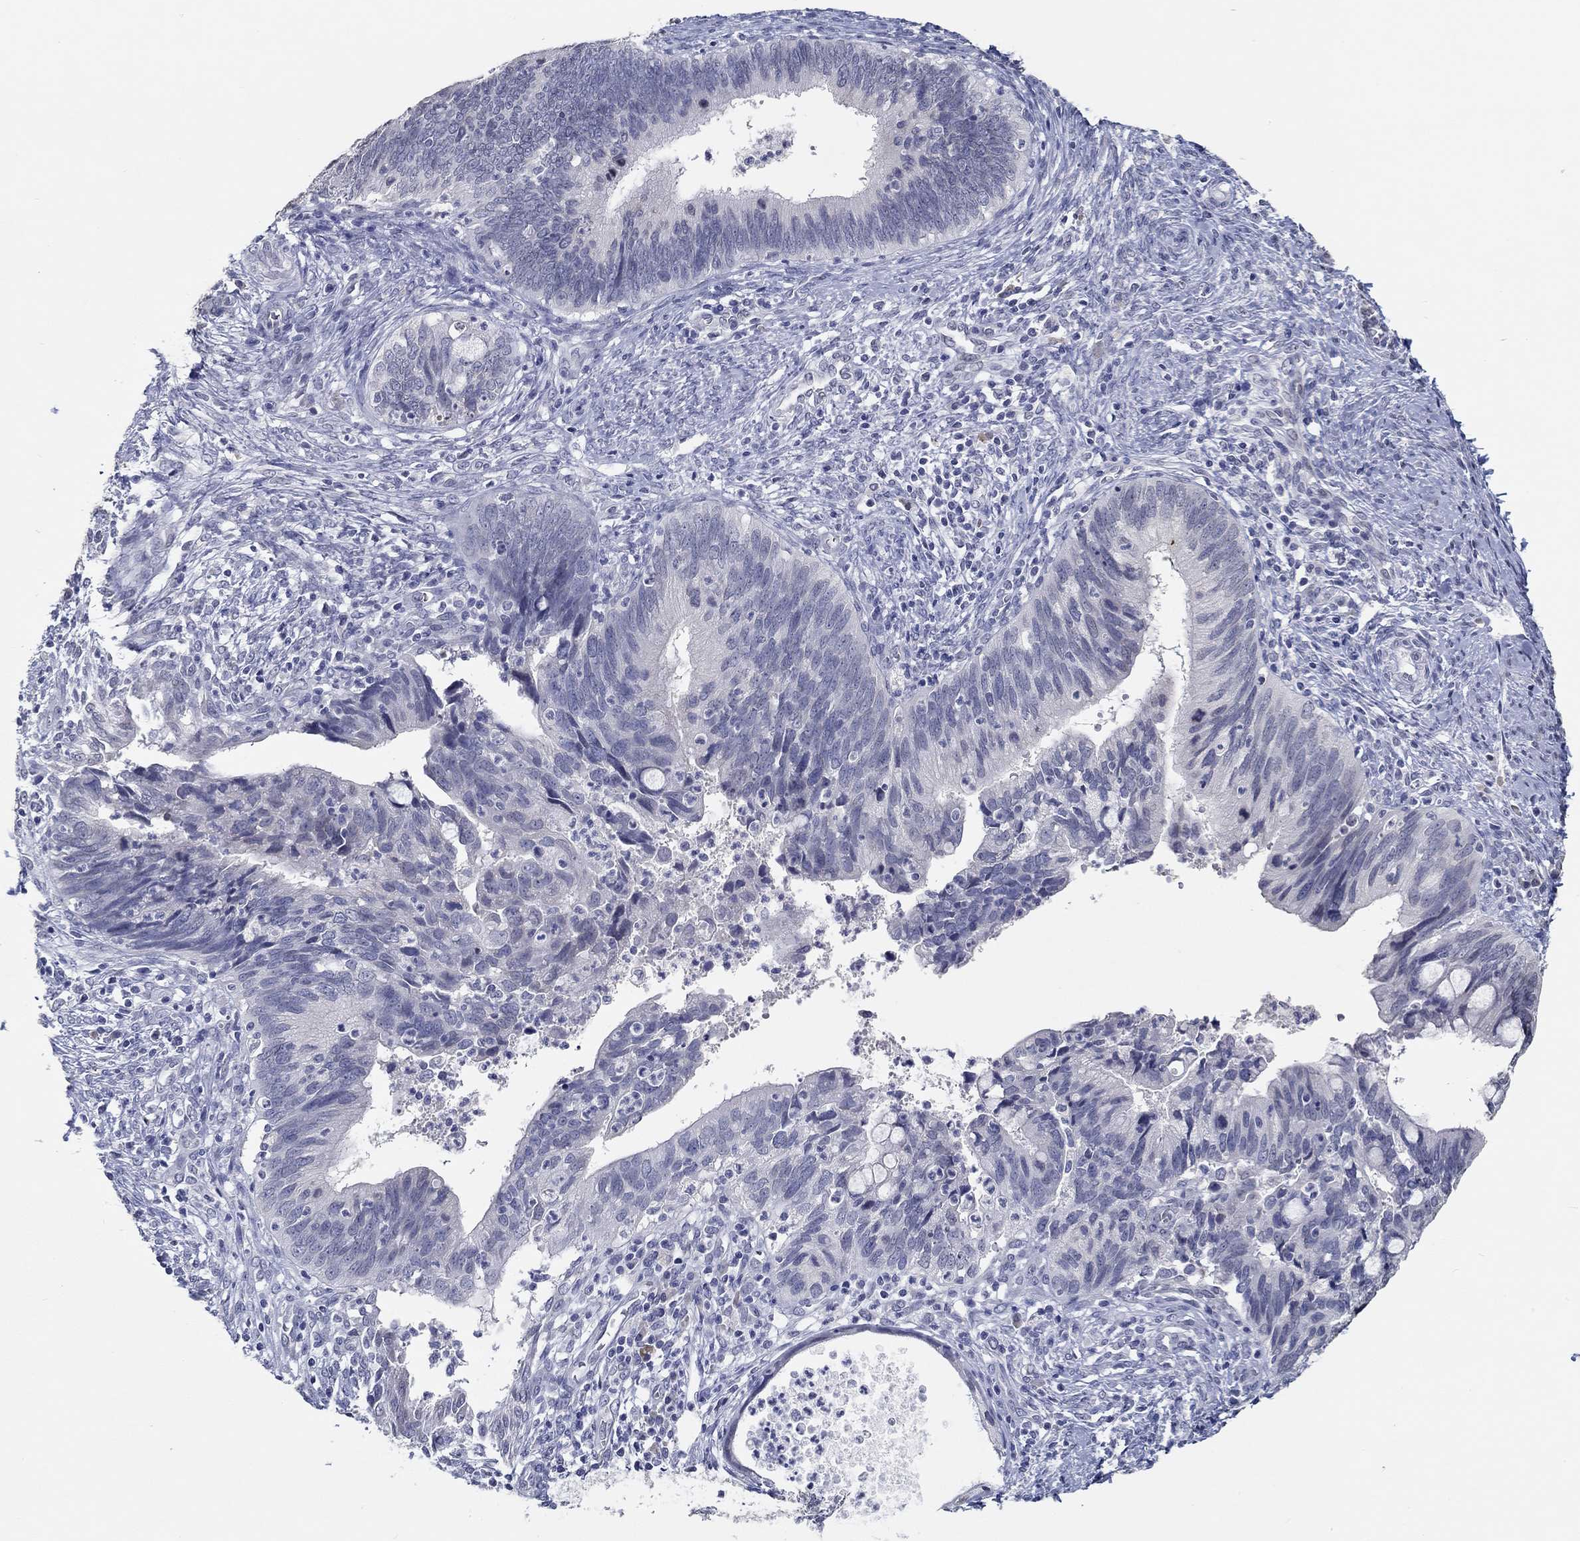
{"staining": {"intensity": "negative", "quantity": "none", "location": "none"}, "tissue": "cervical cancer", "cell_type": "Tumor cells", "image_type": "cancer", "snomed": [{"axis": "morphology", "description": "Adenocarcinoma, NOS"}, {"axis": "topography", "description": "Cervix"}], "caption": "DAB (3,3'-diaminobenzidine) immunohistochemical staining of human cervical cancer demonstrates no significant expression in tumor cells.", "gene": "NUP155", "patient": {"sex": "female", "age": 42}}